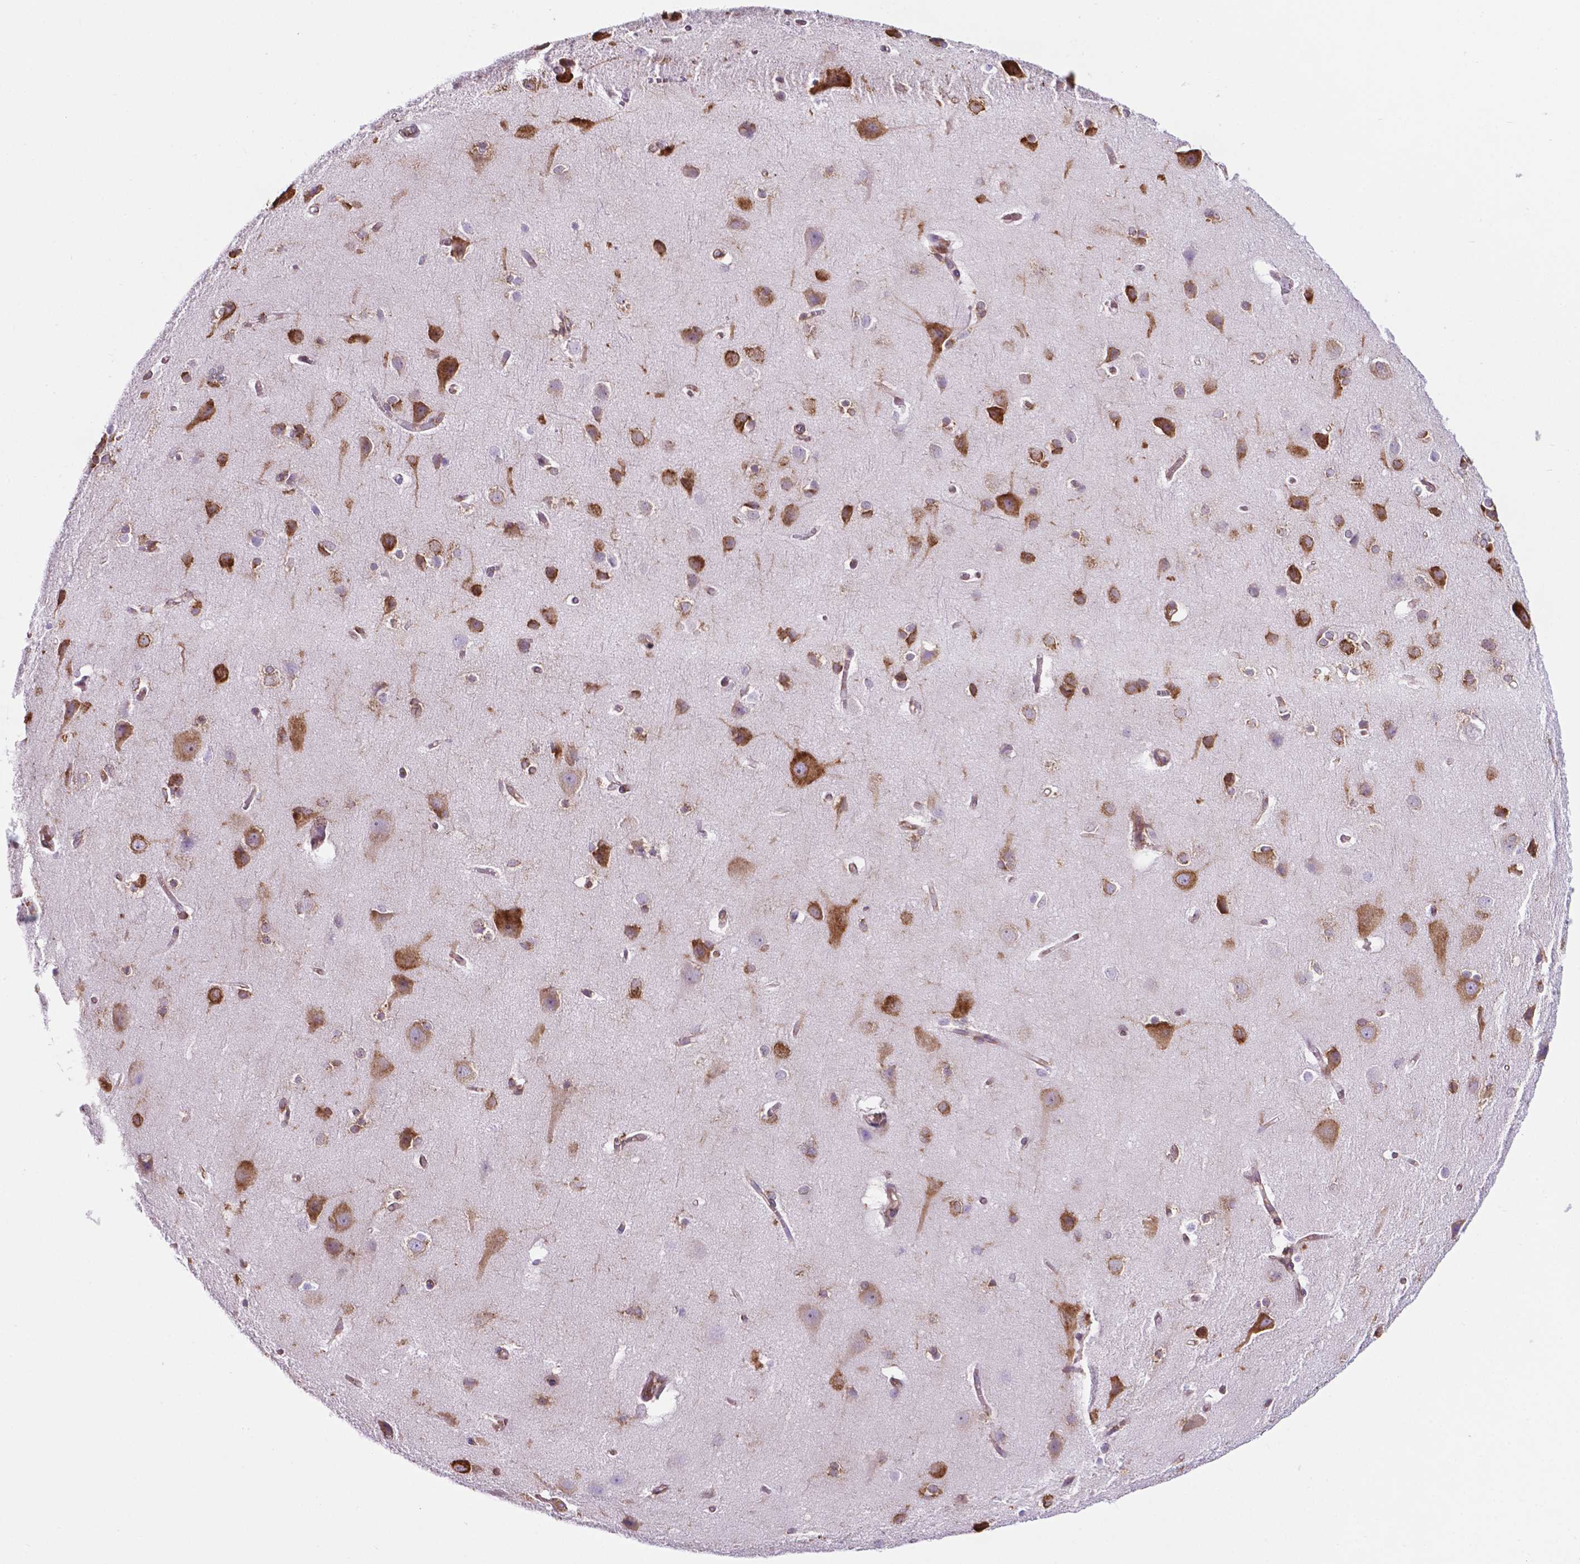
{"staining": {"intensity": "weak", "quantity": "25%-75%", "location": "cytoplasmic/membranous"}, "tissue": "cerebral cortex", "cell_type": "Endothelial cells", "image_type": "normal", "snomed": [{"axis": "morphology", "description": "Normal tissue, NOS"}, {"axis": "topography", "description": "Cerebral cortex"}], "caption": "Human cerebral cortex stained for a protein (brown) exhibits weak cytoplasmic/membranous positive positivity in approximately 25%-75% of endothelial cells.", "gene": "RPL29", "patient": {"sex": "male", "age": 37}}